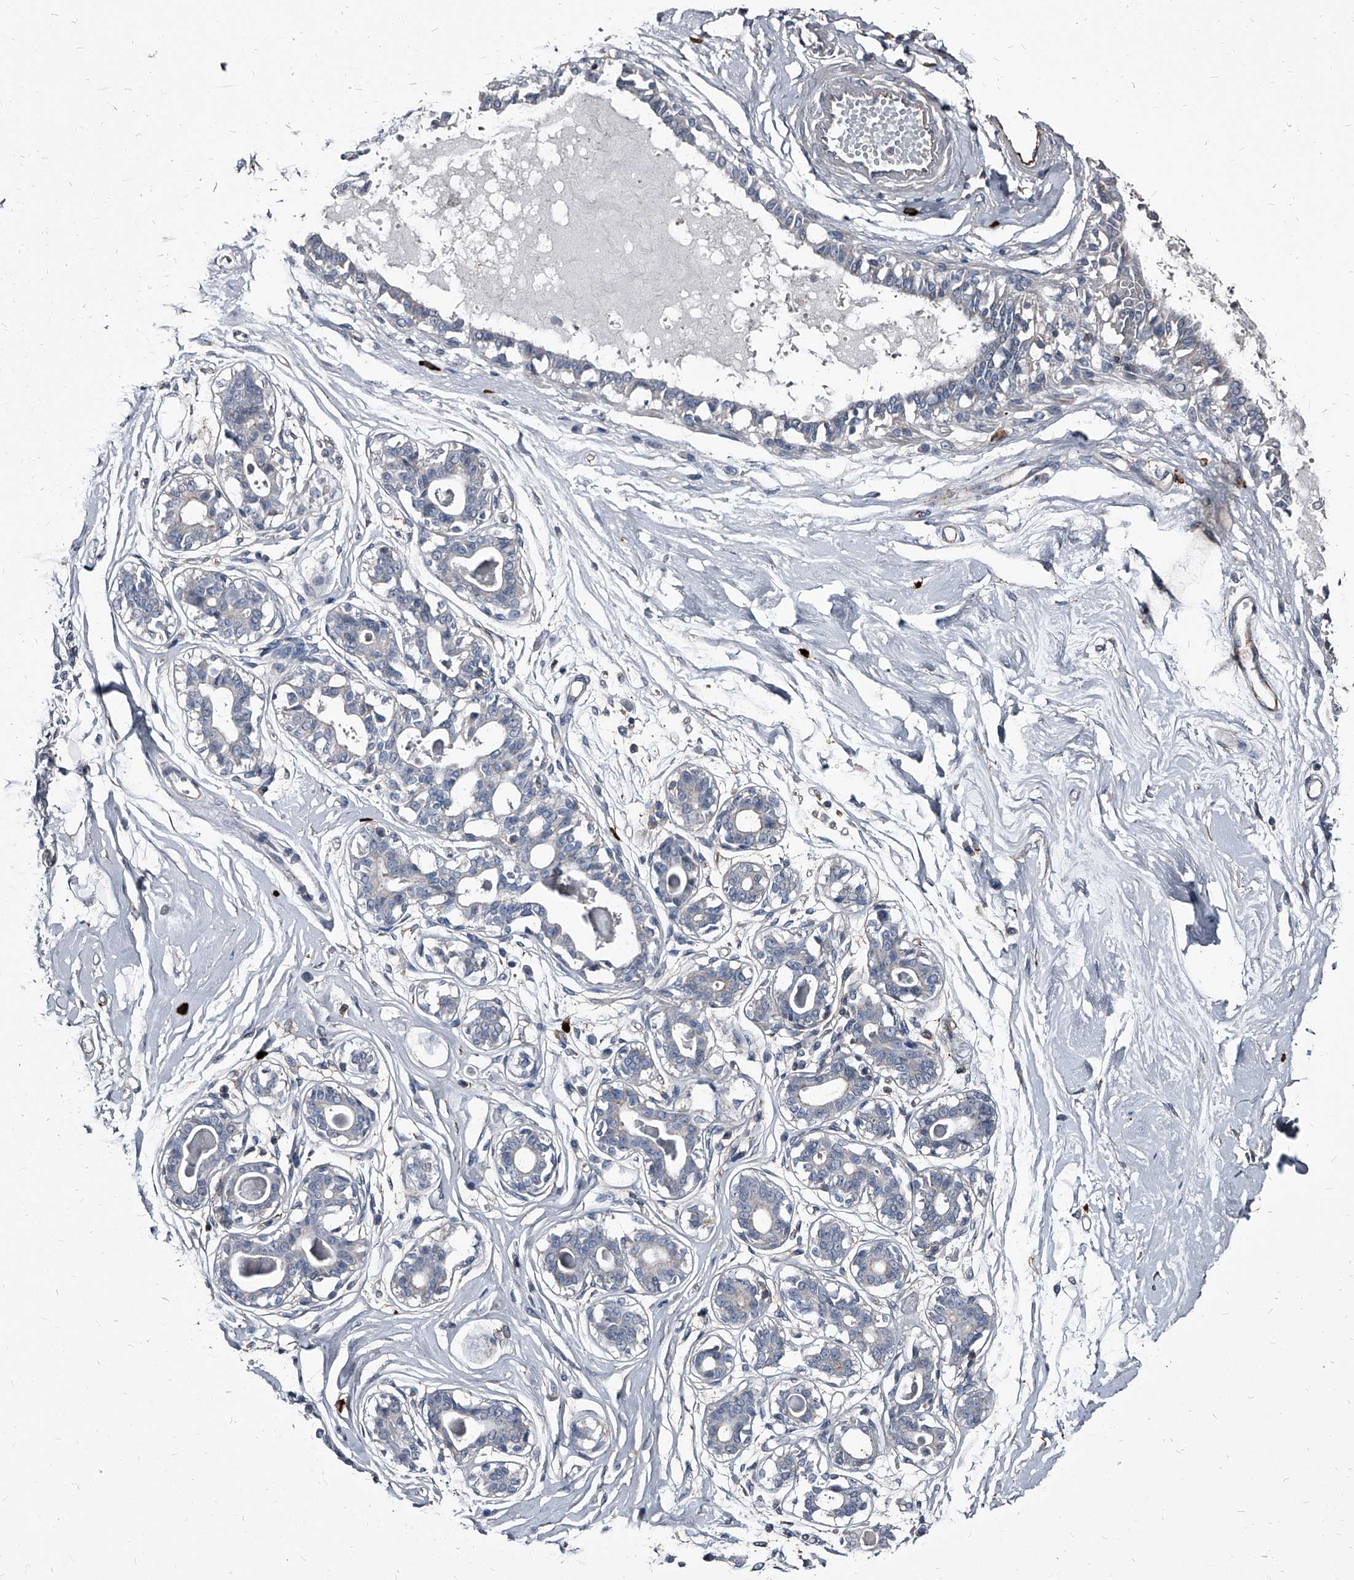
{"staining": {"intensity": "negative", "quantity": "none", "location": "none"}, "tissue": "breast", "cell_type": "Adipocytes", "image_type": "normal", "snomed": [{"axis": "morphology", "description": "Normal tissue, NOS"}, {"axis": "topography", "description": "Breast"}], "caption": "Immunohistochemistry image of unremarkable breast stained for a protein (brown), which displays no staining in adipocytes. The staining is performed using DAB (3,3'-diaminobenzidine) brown chromogen with nuclei counter-stained in using hematoxylin.", "gene": "PGLYRP3", "patient": {"sex": "female", "age": 45}}